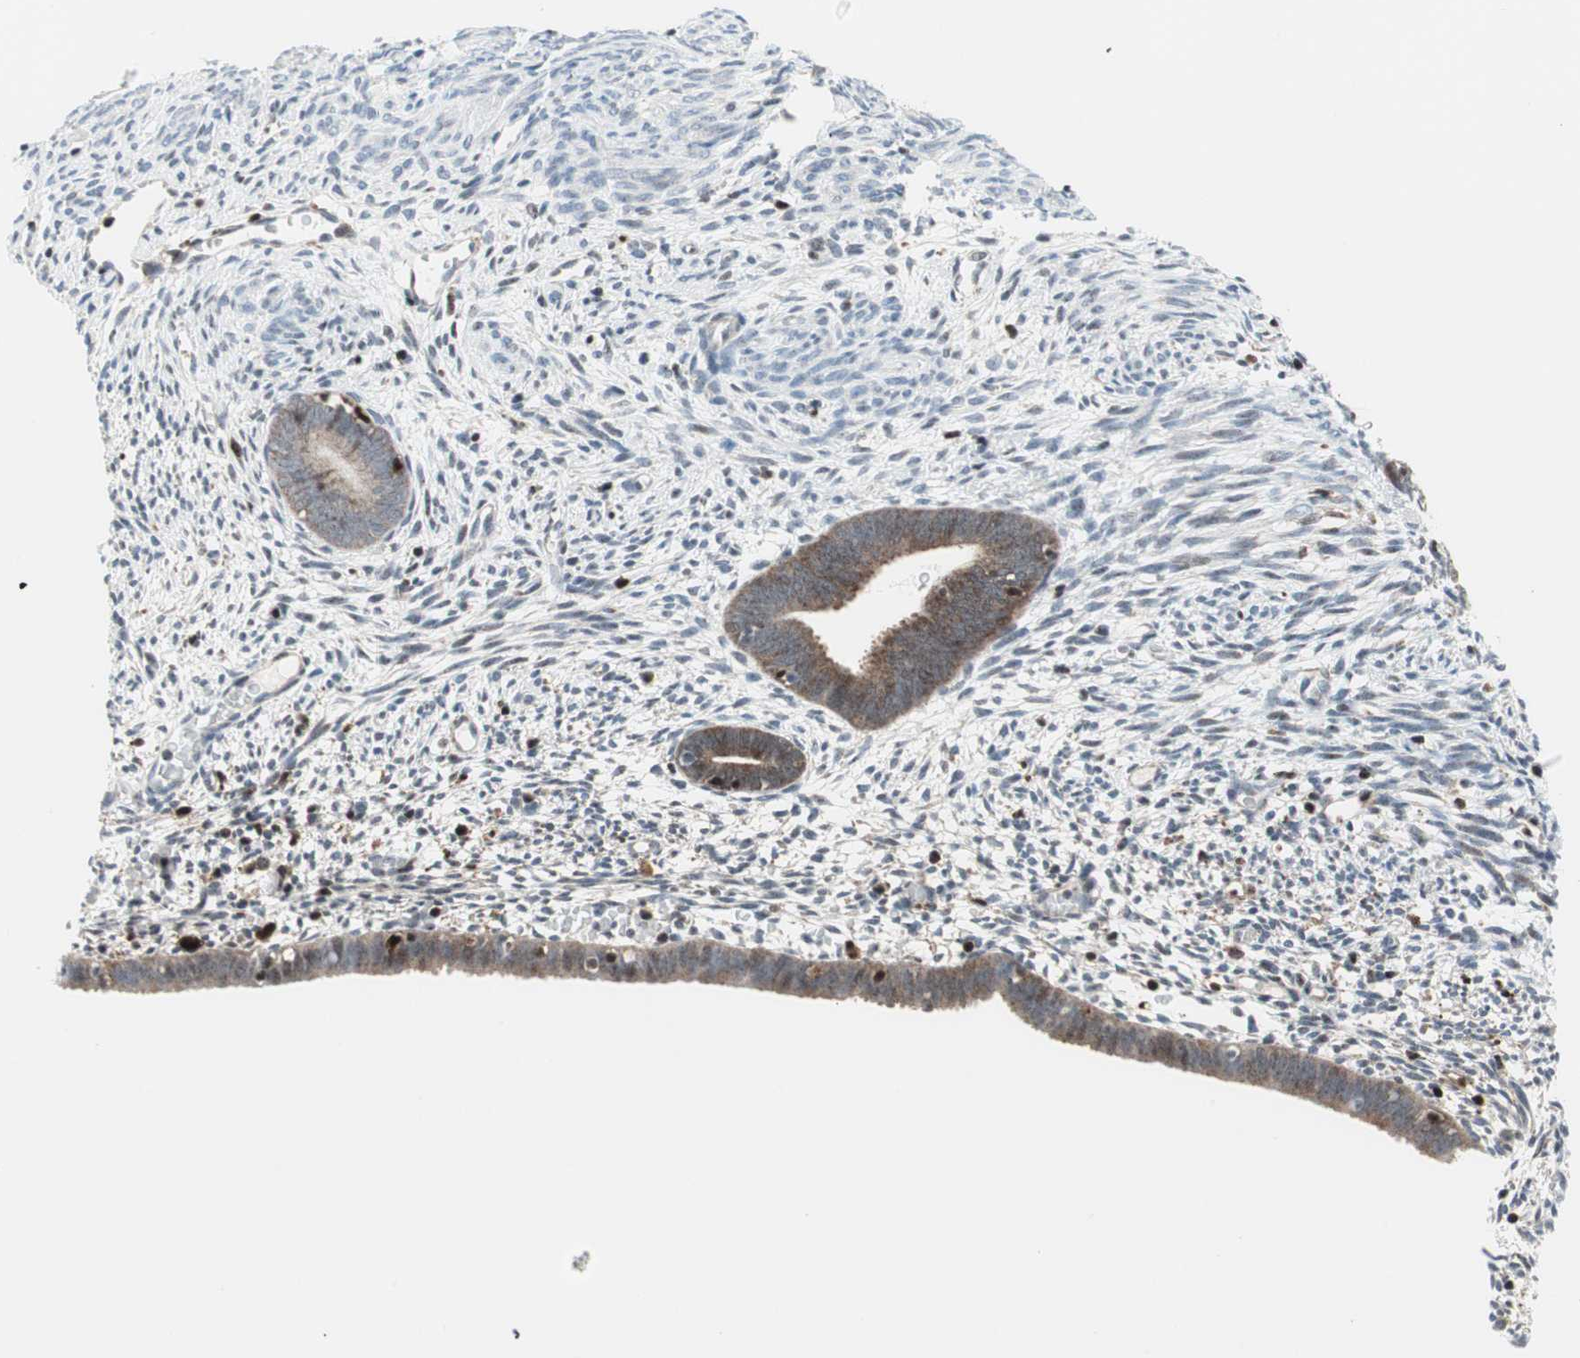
{"staining": {"intensity": "negative", "quantity": "none", "location": "none"}, "tissue": "endometrium", "cell_type": "Cells in endometrial stroma", "image_type": "normal", "snomed": [{"axis": "morphology", "description": "Normal tissue, NOS"}, {"axis": "morphology", "description": "Atrophy, NOS"}, {"axis": "topography", "description": "Uterus"}, {"axis": "topography", "description": "Endometrium"}], "caption": "This is an immunohistochemistry (IHC) histopathology image of normal human endometrium. There is no expression in cells in endometrial stroma.", "gene": "RGS10", "patient": {"sex": "female", "age": 68}}